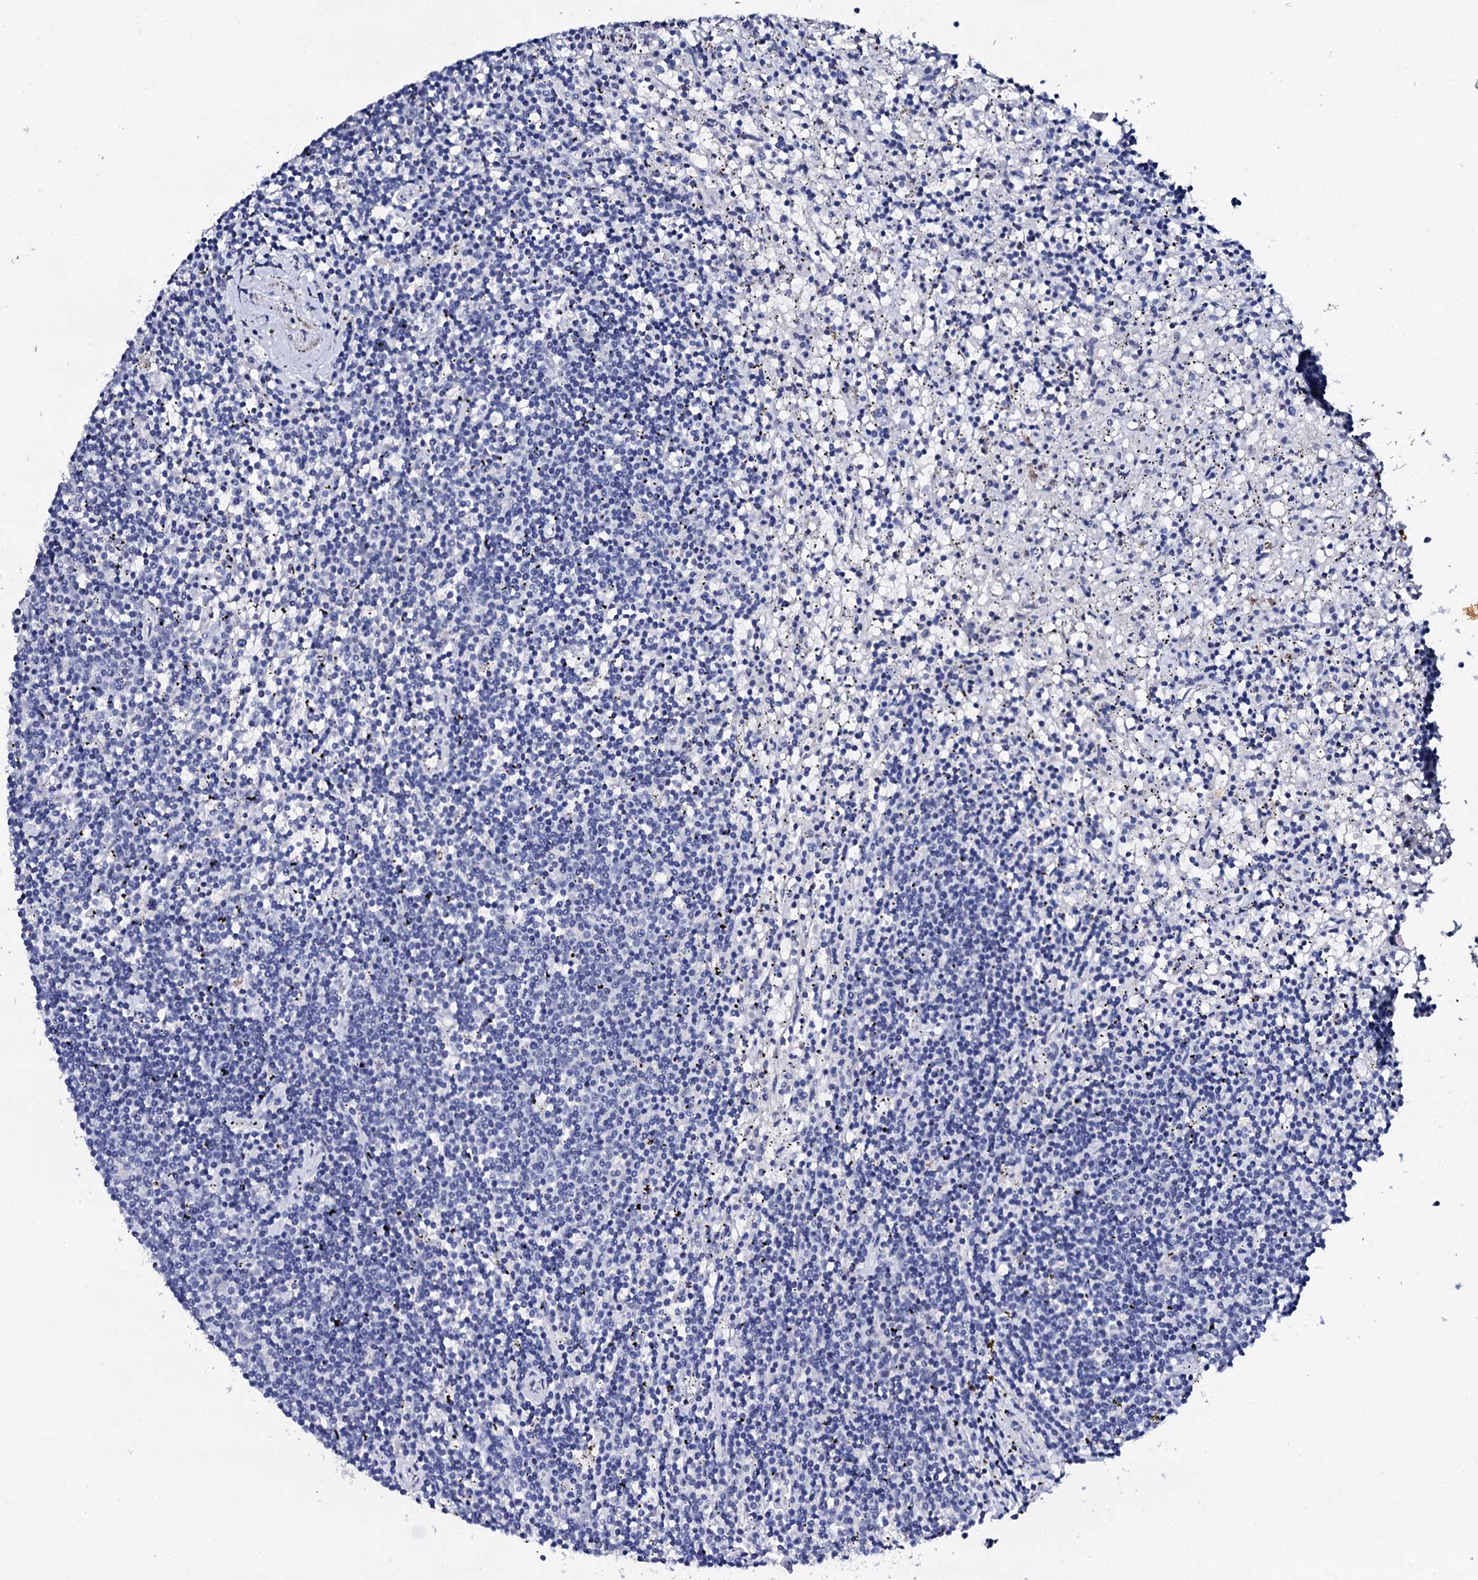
{"staining": {"intensity": "negative", "quantity": "none", "location": "none"}, "tissue": "lymphoma", "cell_type": "Tumor cells", "image_type": "cancer", "snomed": [{"axis": "morphology", "description": "Malignant lymphoma, non-Hodgkin's type, Low grade"}, {"axis": "topography", "description": "Spleen"}], "caption": "Immunohistochemistry of low-grade malignant lymphoma, non-Hodgkin's type reveals no staining in tumor cells.", "gene": "FBXL16", "patient": {"sex": "male", "age": 76}}